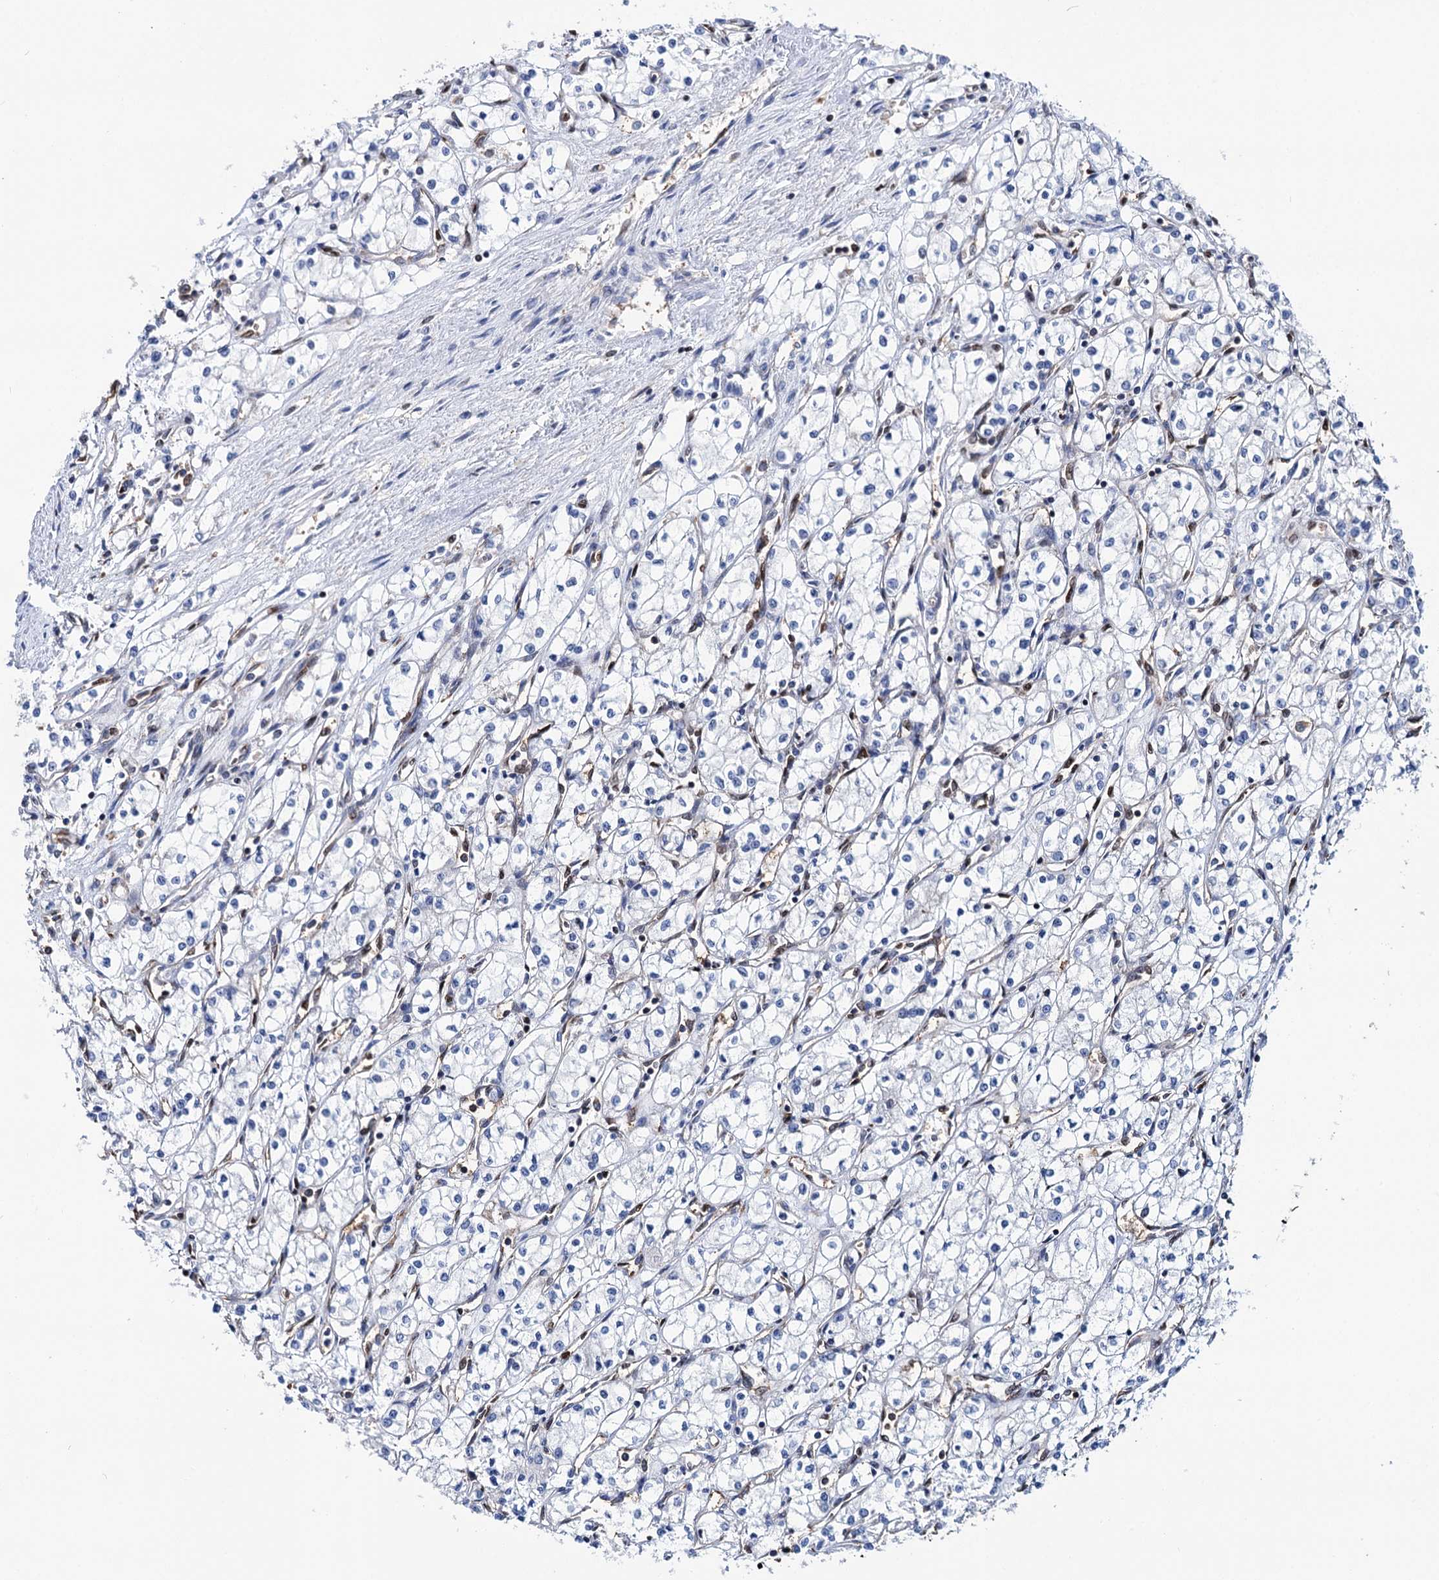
{"staining": {"intensity": "negative", "quantity": "none", "location": "none"}, "tissue": "renal cancer", "cell_type": "Tumor cells", "image_type": "cancer", "snomed": [{"axis": "morphology", "description": "Adenocarcinoma, NOS"}, {"axis": "topography", "description": "Kidney"}], "caption": "Renal cancer was stained to show a protein in brown. There is no significant staining in tumor cells. Brightfield microscopy of immunohistochemistry (IHC) stained with DAB (3,3'-diaminobenzidine) (brown) and hematoxylin (blue), captured at high magnification.", "gene": "SCPEP1", "patient": {"sex": "male", "age": 59}}